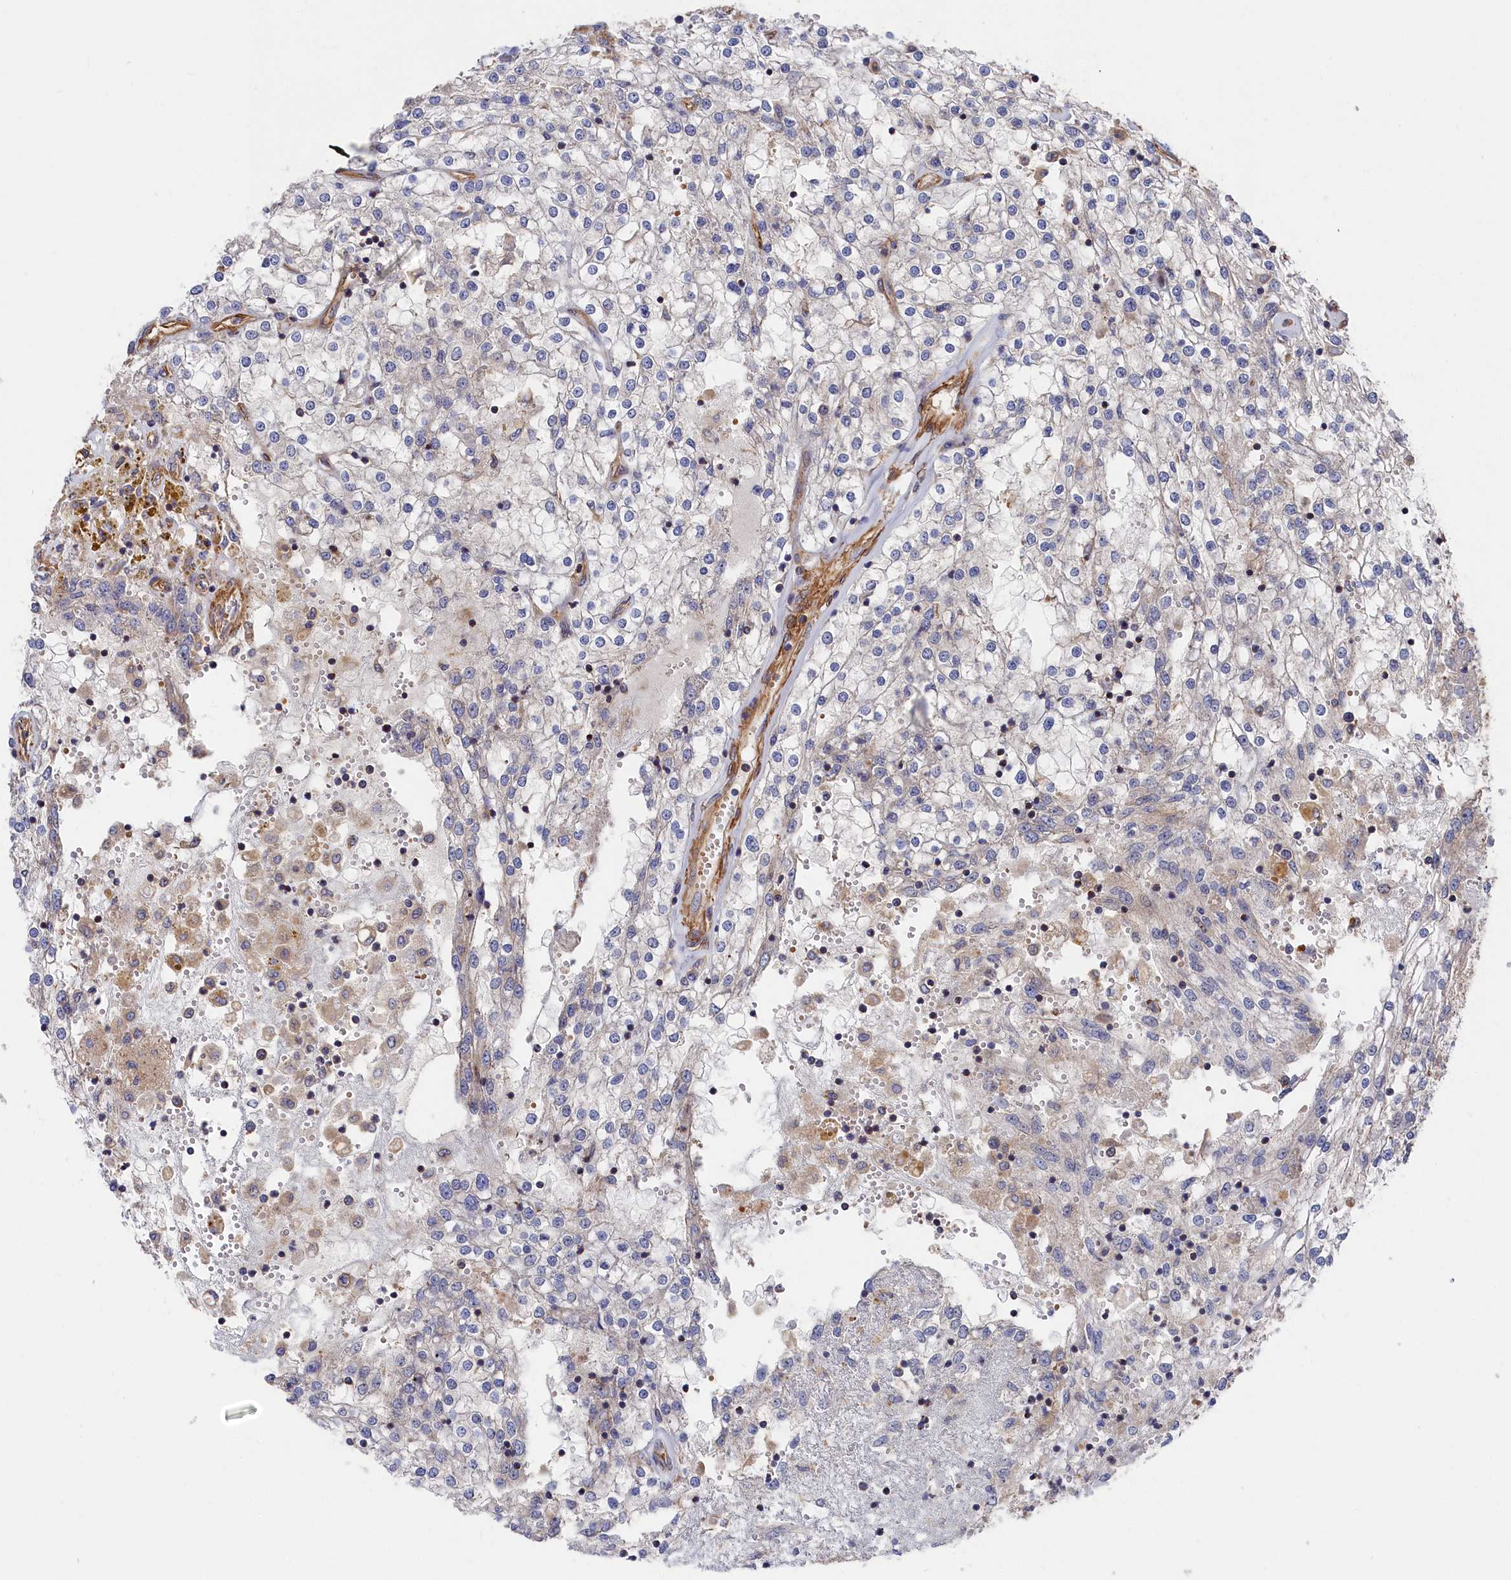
{"staining": {"intensity": "weak", "quantity": "<25%", "location": "cytoplasmic/membranous"}, "tissue": "renal cancer", "cell_type": "Tumor cells", "image_type": "cancer", "snomed": [{"axis": "morphology", "description": "Adenocarcinoma, NOS"}, {"axis": "topography", "description": "Kidney"}], "caption": "Tumor cells are negative for brown protein staining in renal adenocarcinoma.", "gene": "LDHD", "patient": {"sex": "female", "age": 52}}